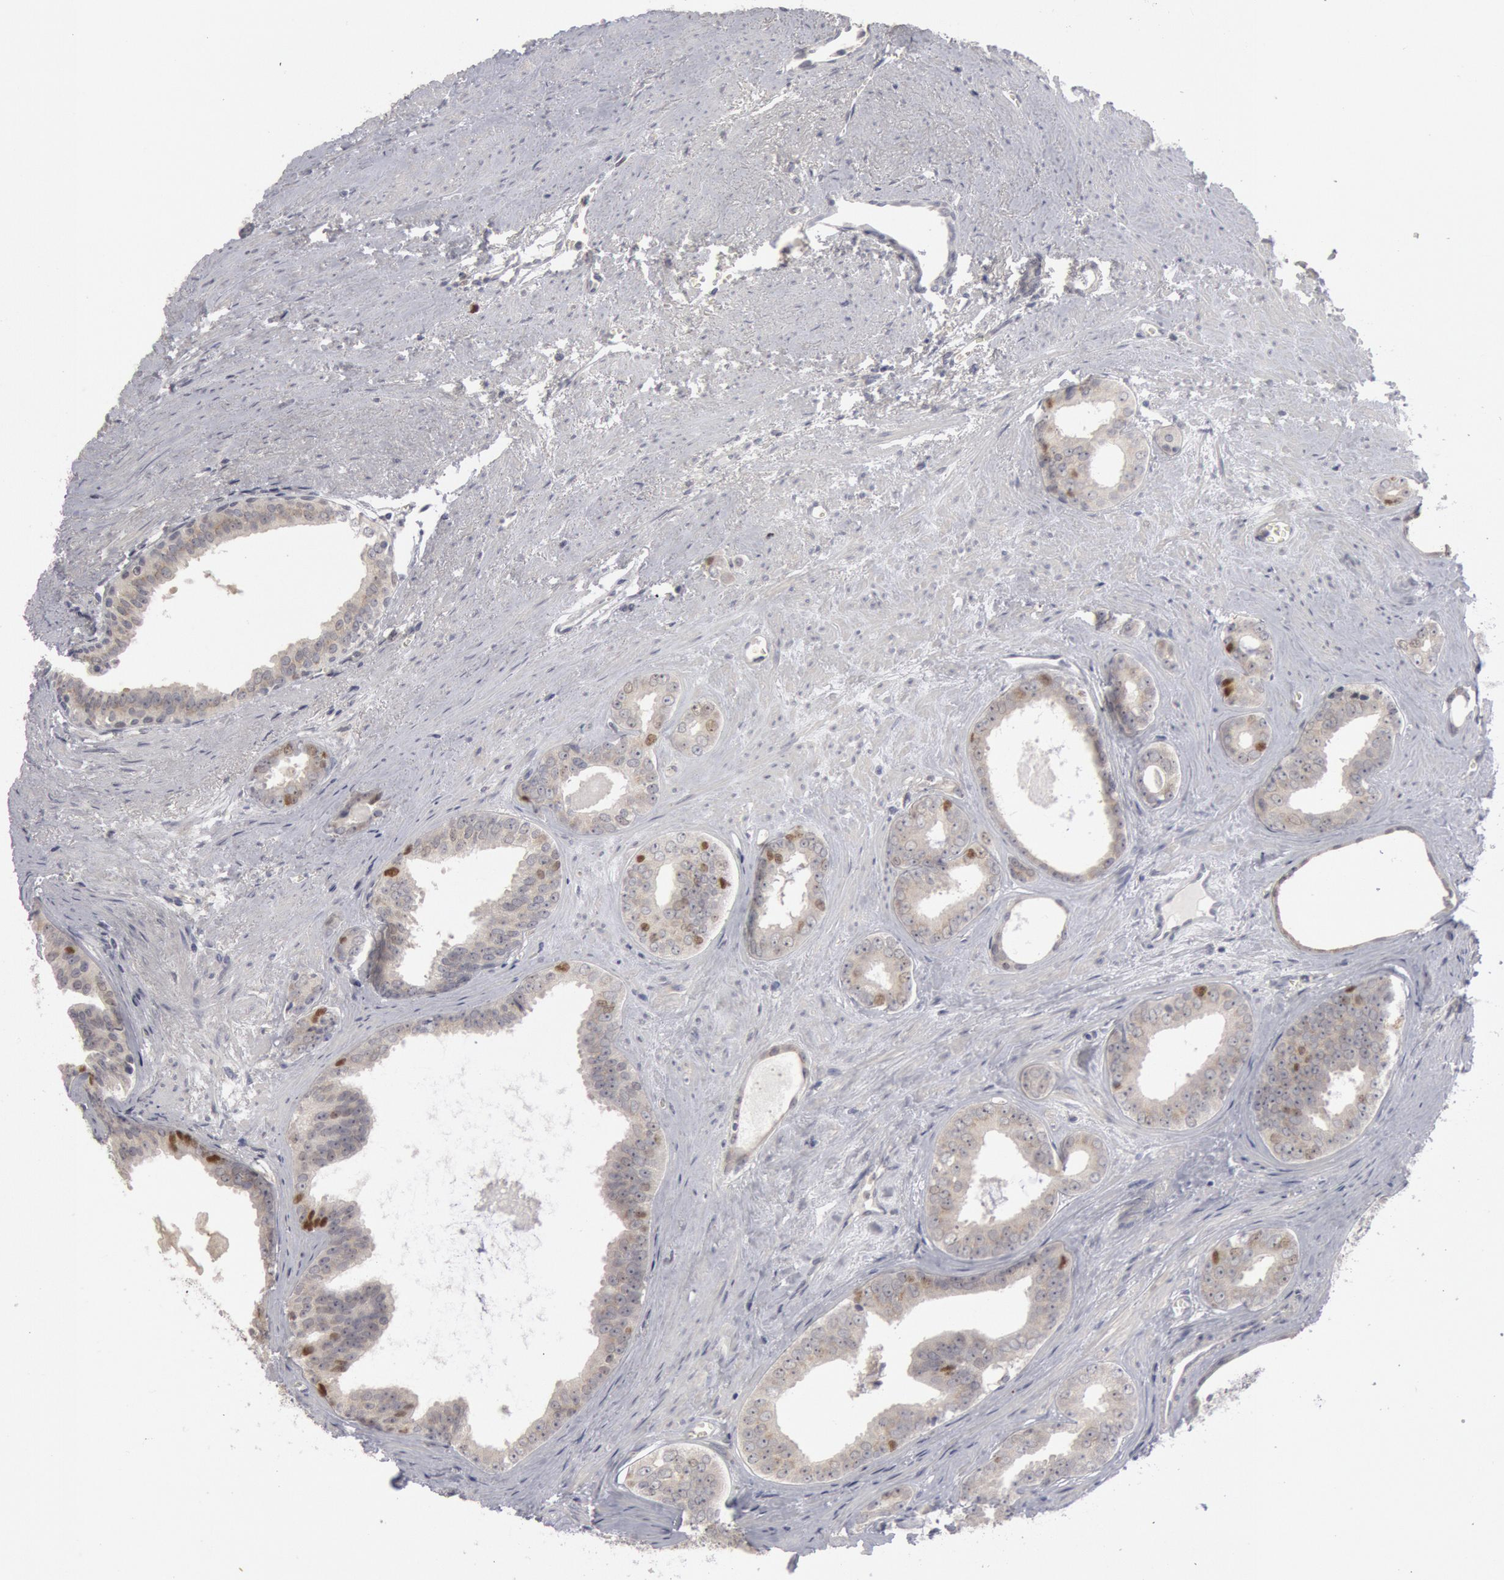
{"staining": {"intensity": "weak", "quantity": "25%-75%", "location": "nuclear"}, "tissue": "prostate cancer", "cell_type": "Tumor cells", "image_type": "cancer", "snomed": [{"axis": "morphology", "description": "Adenocarcinoma, Medium grade"}, {"axis": "topography", "description": "Prostate"}], "caption": "About 25%-75% of tumor cells in human prostate cancer reveal weak nuclear protein expression as visualized by brown immunohistochemical staining.", "gene": "WDHD1", "patient": {"sex": "male", "age": 79}}